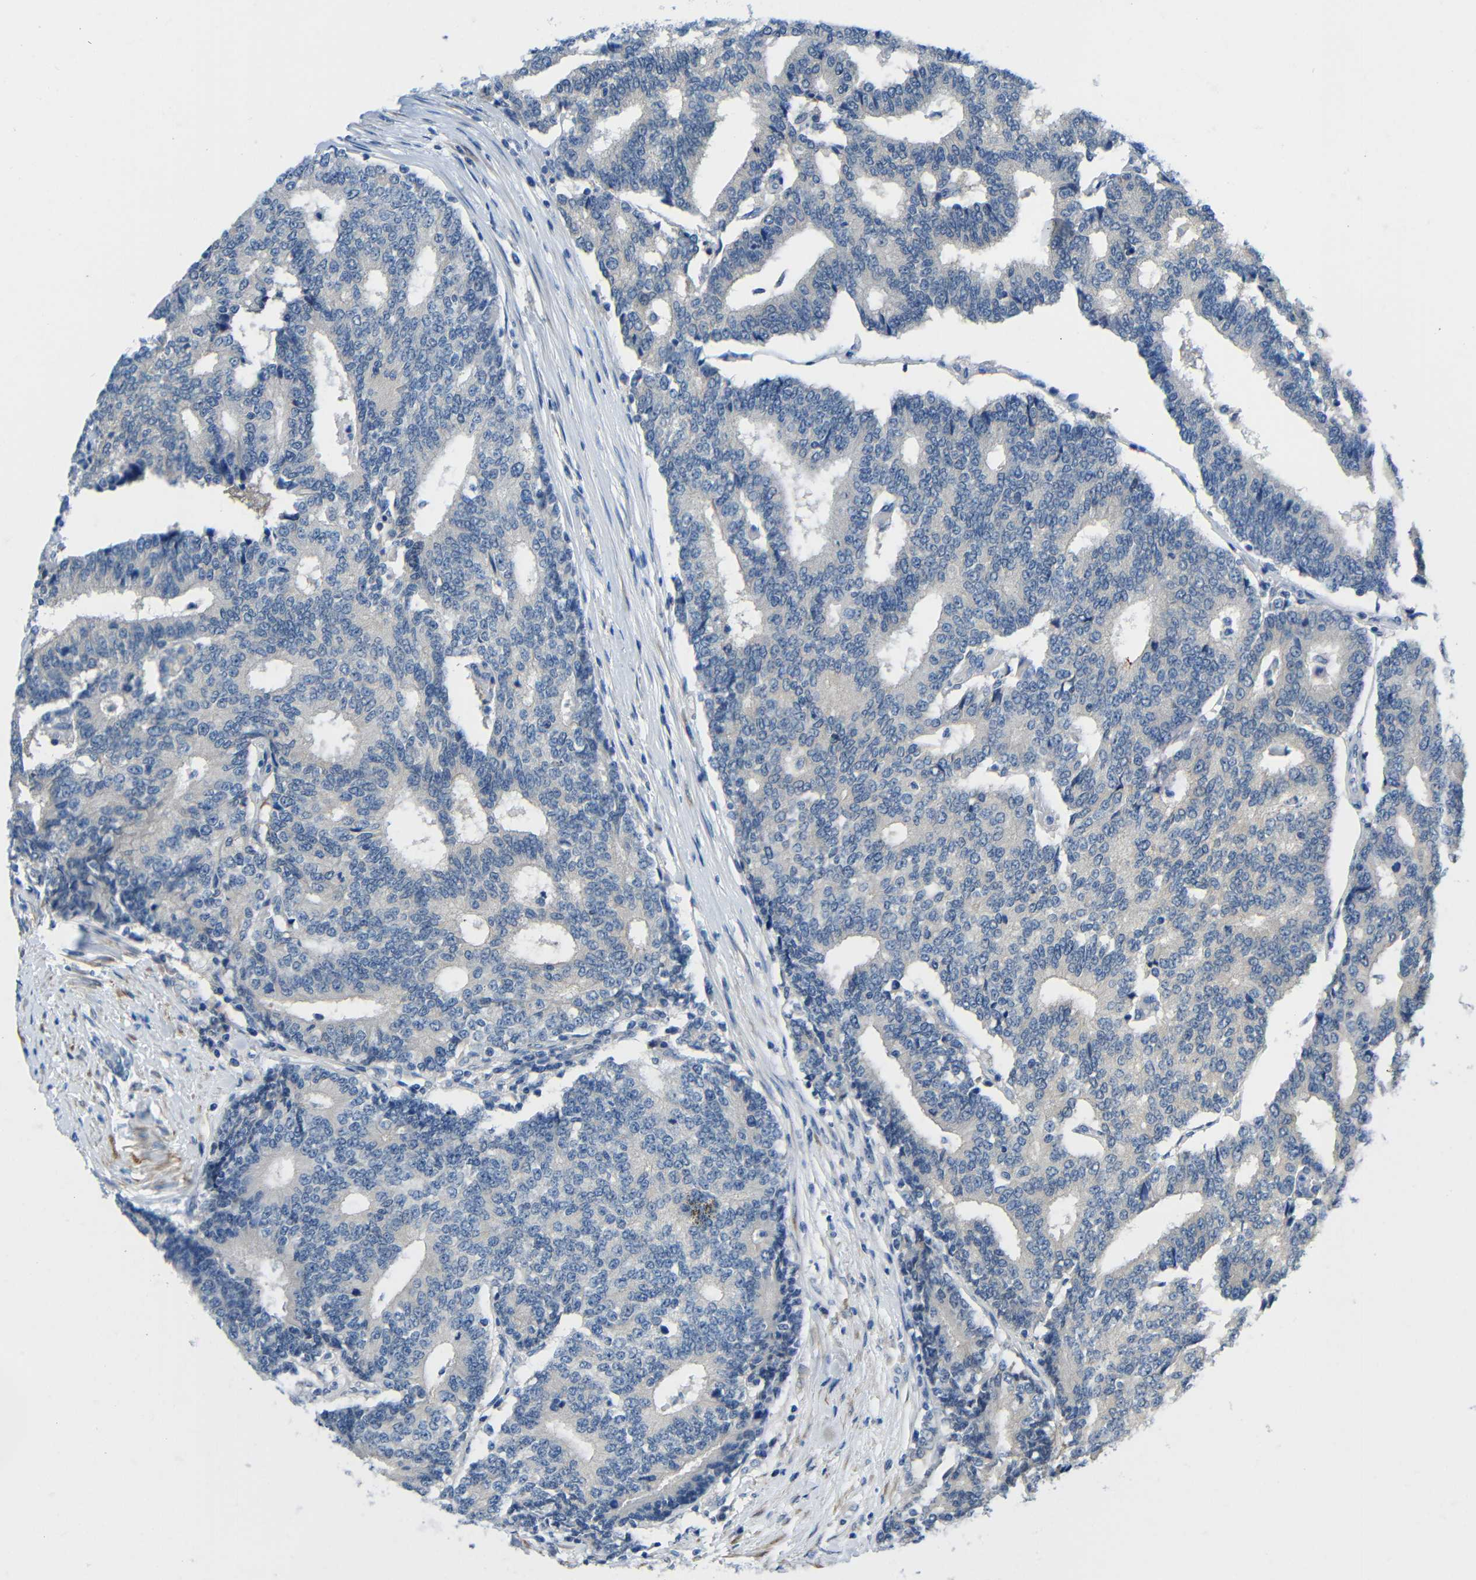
{"staining": {"intensity": "negative", "quantity": "none", "location": "none"}, "tissue": "prostate cancer", "cell_type": "Tumor cells", "image_type": "cancer", "snomed": [{"axis": "morphology", "description": "Normal tissue, NOS"}, {"axis": "morphology", "description": "Adenocarcinoma, High grade"}, {"axis": "topography", "description": "Prostate"}, {"axis": "topography", "description": "Seminal veicle"}], "caption": "High power microscopy histopathology image of an immunohistochemistry histopathology image of prostate cancer, revealing no significant expression in tumor cells.", "gene": "NEGR1", "patient": {"sex": "male", "age": 55}}